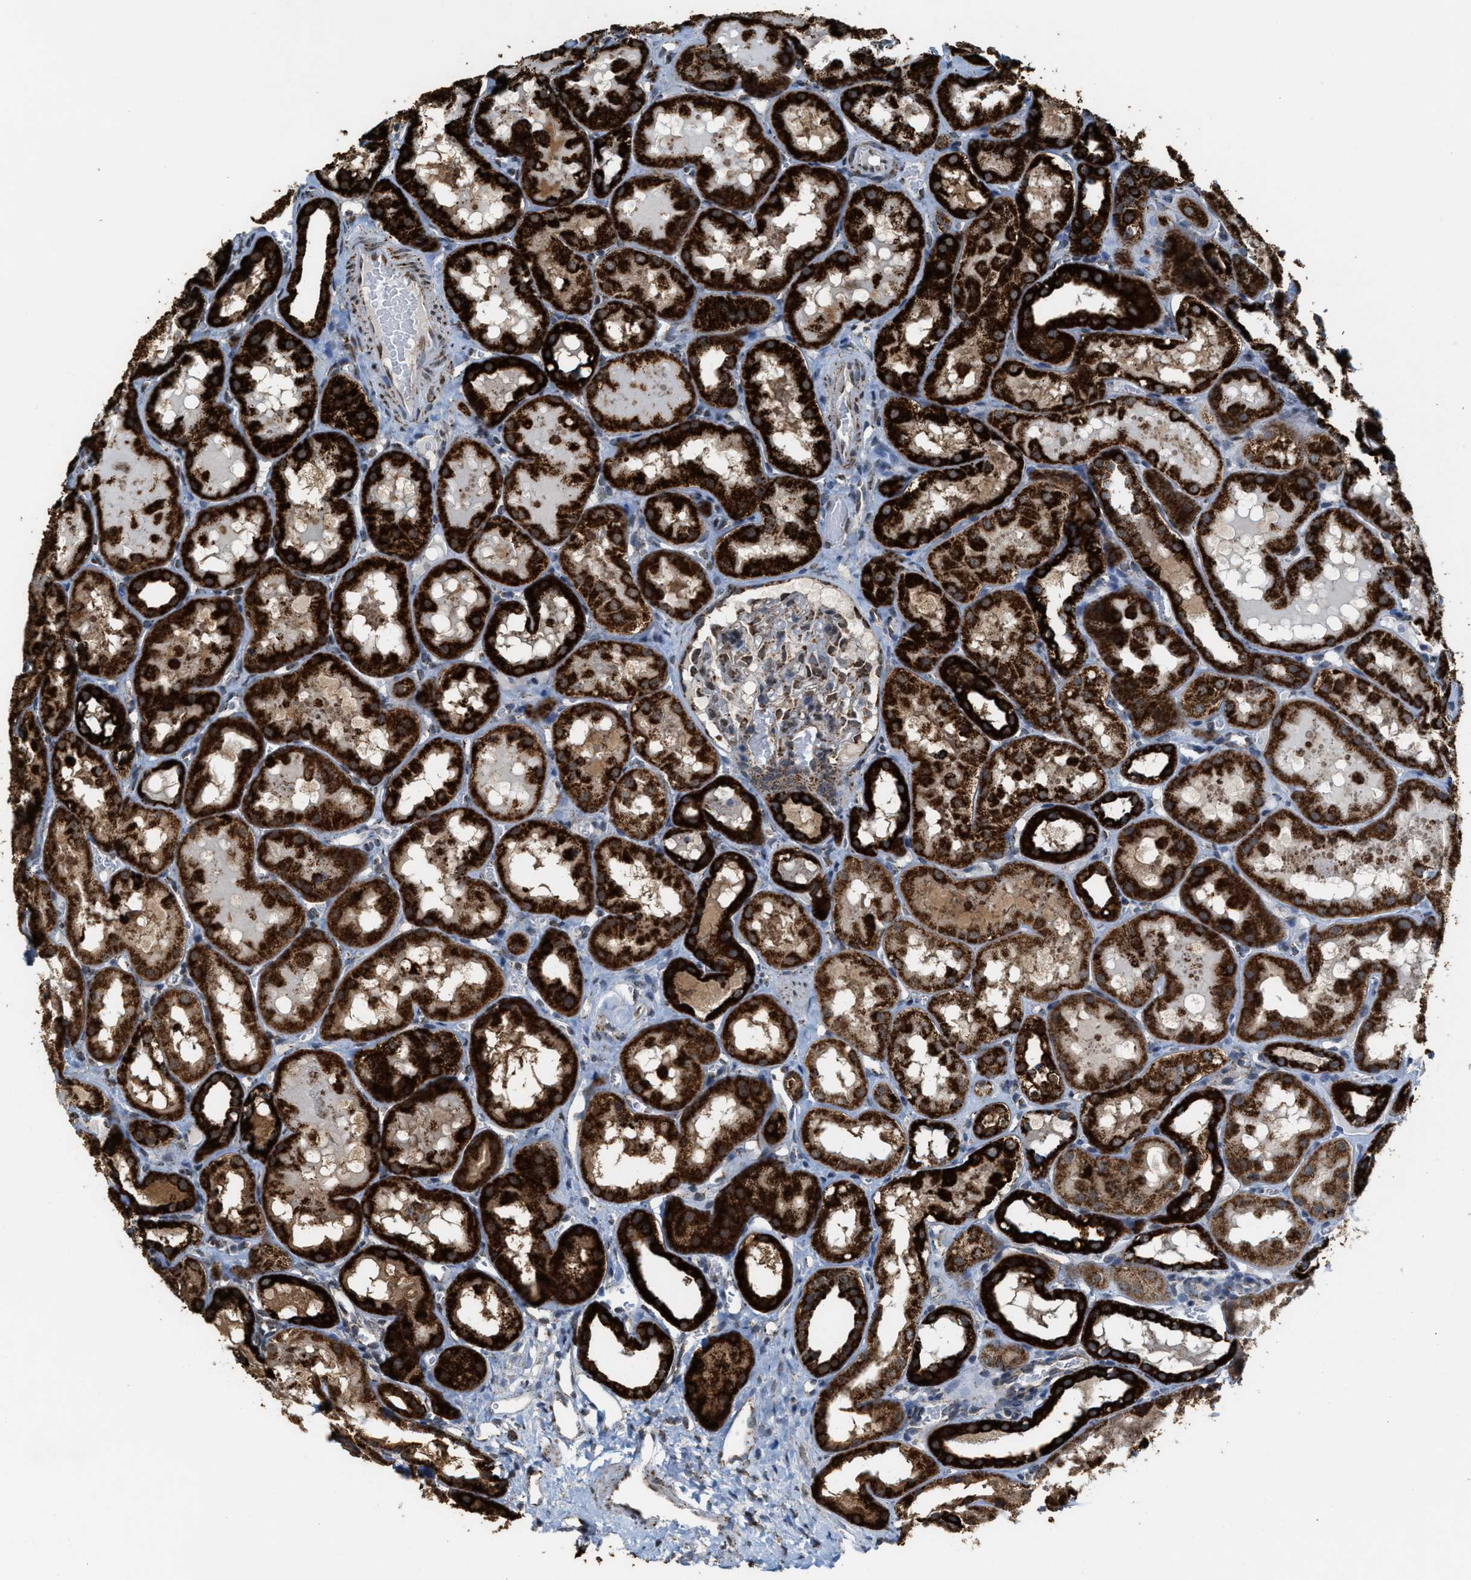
{"staining": {"intensity": "moderate", "quantity": "25%-75%", "location": "cytoplasmic/membranous"}, "tissue": "kidney", "cell_type": "Cells in glomeruli", "image_type": "normal", "snomed": [{"axis": "morphology", "description": "Normal tissue, NOS"}, {"axis": "topography", "description": "Kidney"}, {"axis": "topography", "description": "Urinary bladder"}], "caption": "Immunohistochemistry of benign human kidney demonstrates medium levels of moderate cytoplasmic/membranous staining in approximately 25%-75% of cells in glomeruli.", "gene": "HIBADH", "patient": {"sex": "male", "age": 16}}